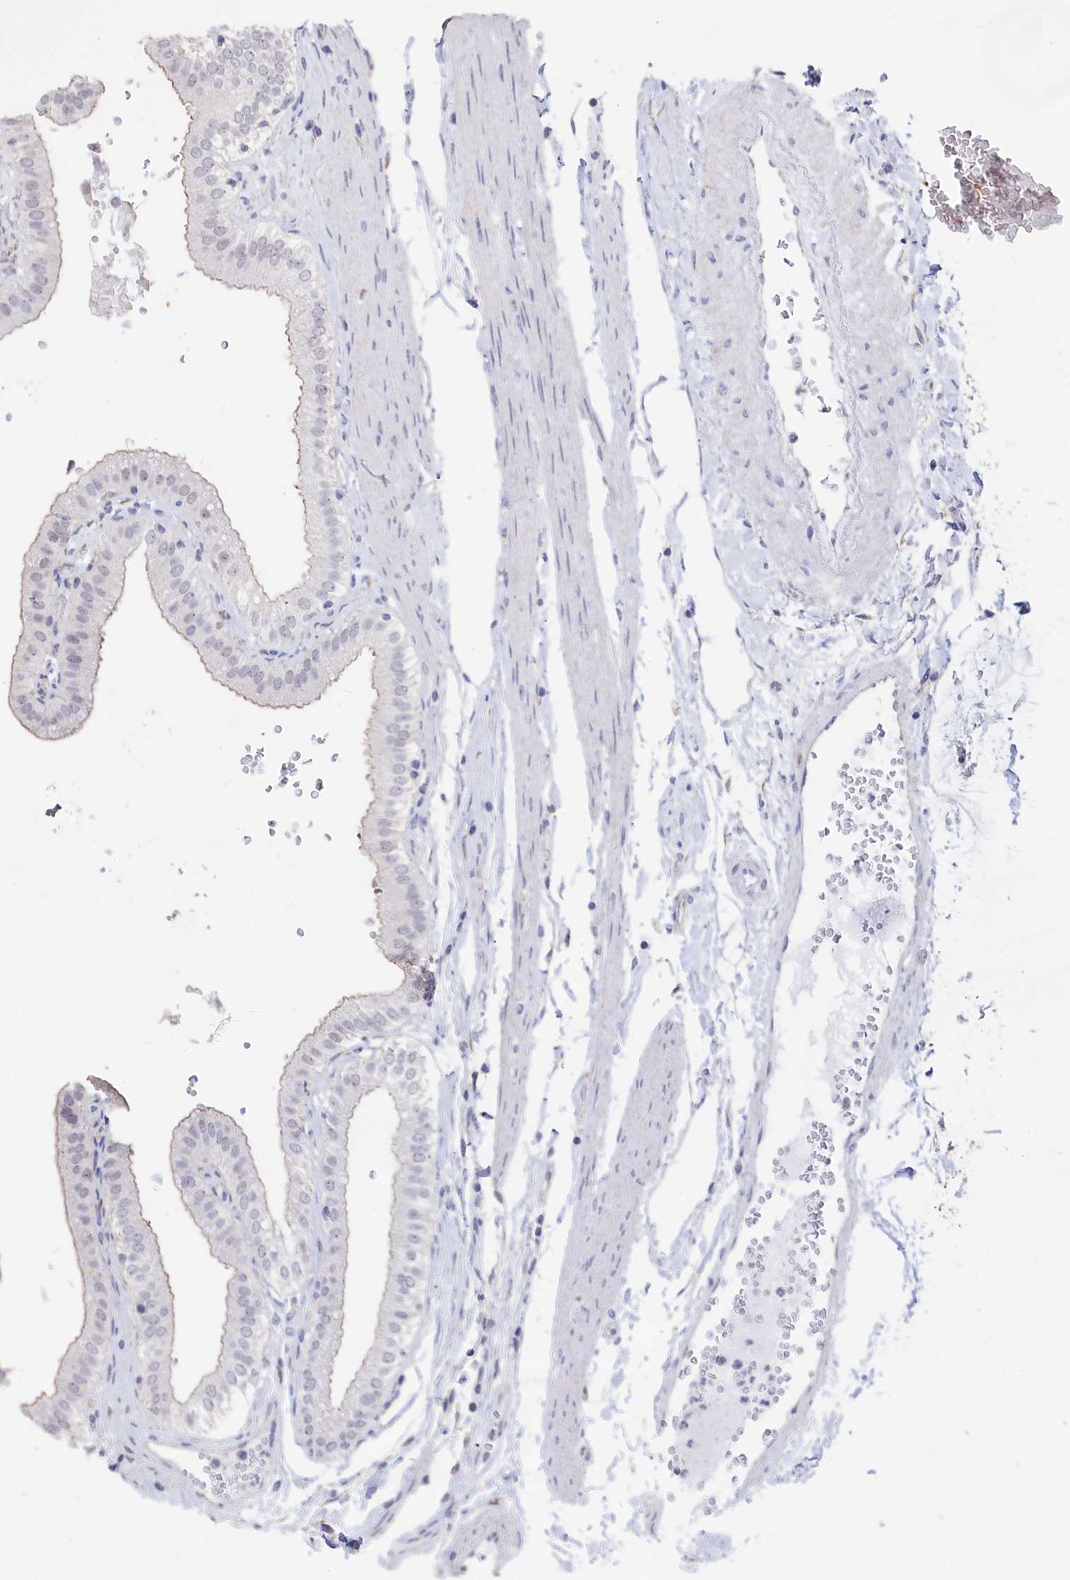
{"staining": {"intensity": "weak", "quantity": "<25%", "location": "cytoplasmic/membranous"}, "tissue": "gallbladder", "cell_type": "Glandular cells", "image_type": "normal", "snomed": [{"axis": "morphology", "description": "Normal tissue, NOS"}, {"axis": "topography", "description": "Gallbladder"}], "caption": "Immunohistochemistry (IHC) micrograph of benign gallbladder: human gallbladder stained with DAB shows no significant protein expression in glandular cells.", "gene": "SEMG2", "patient": {"sex": "female", "age": 61}}